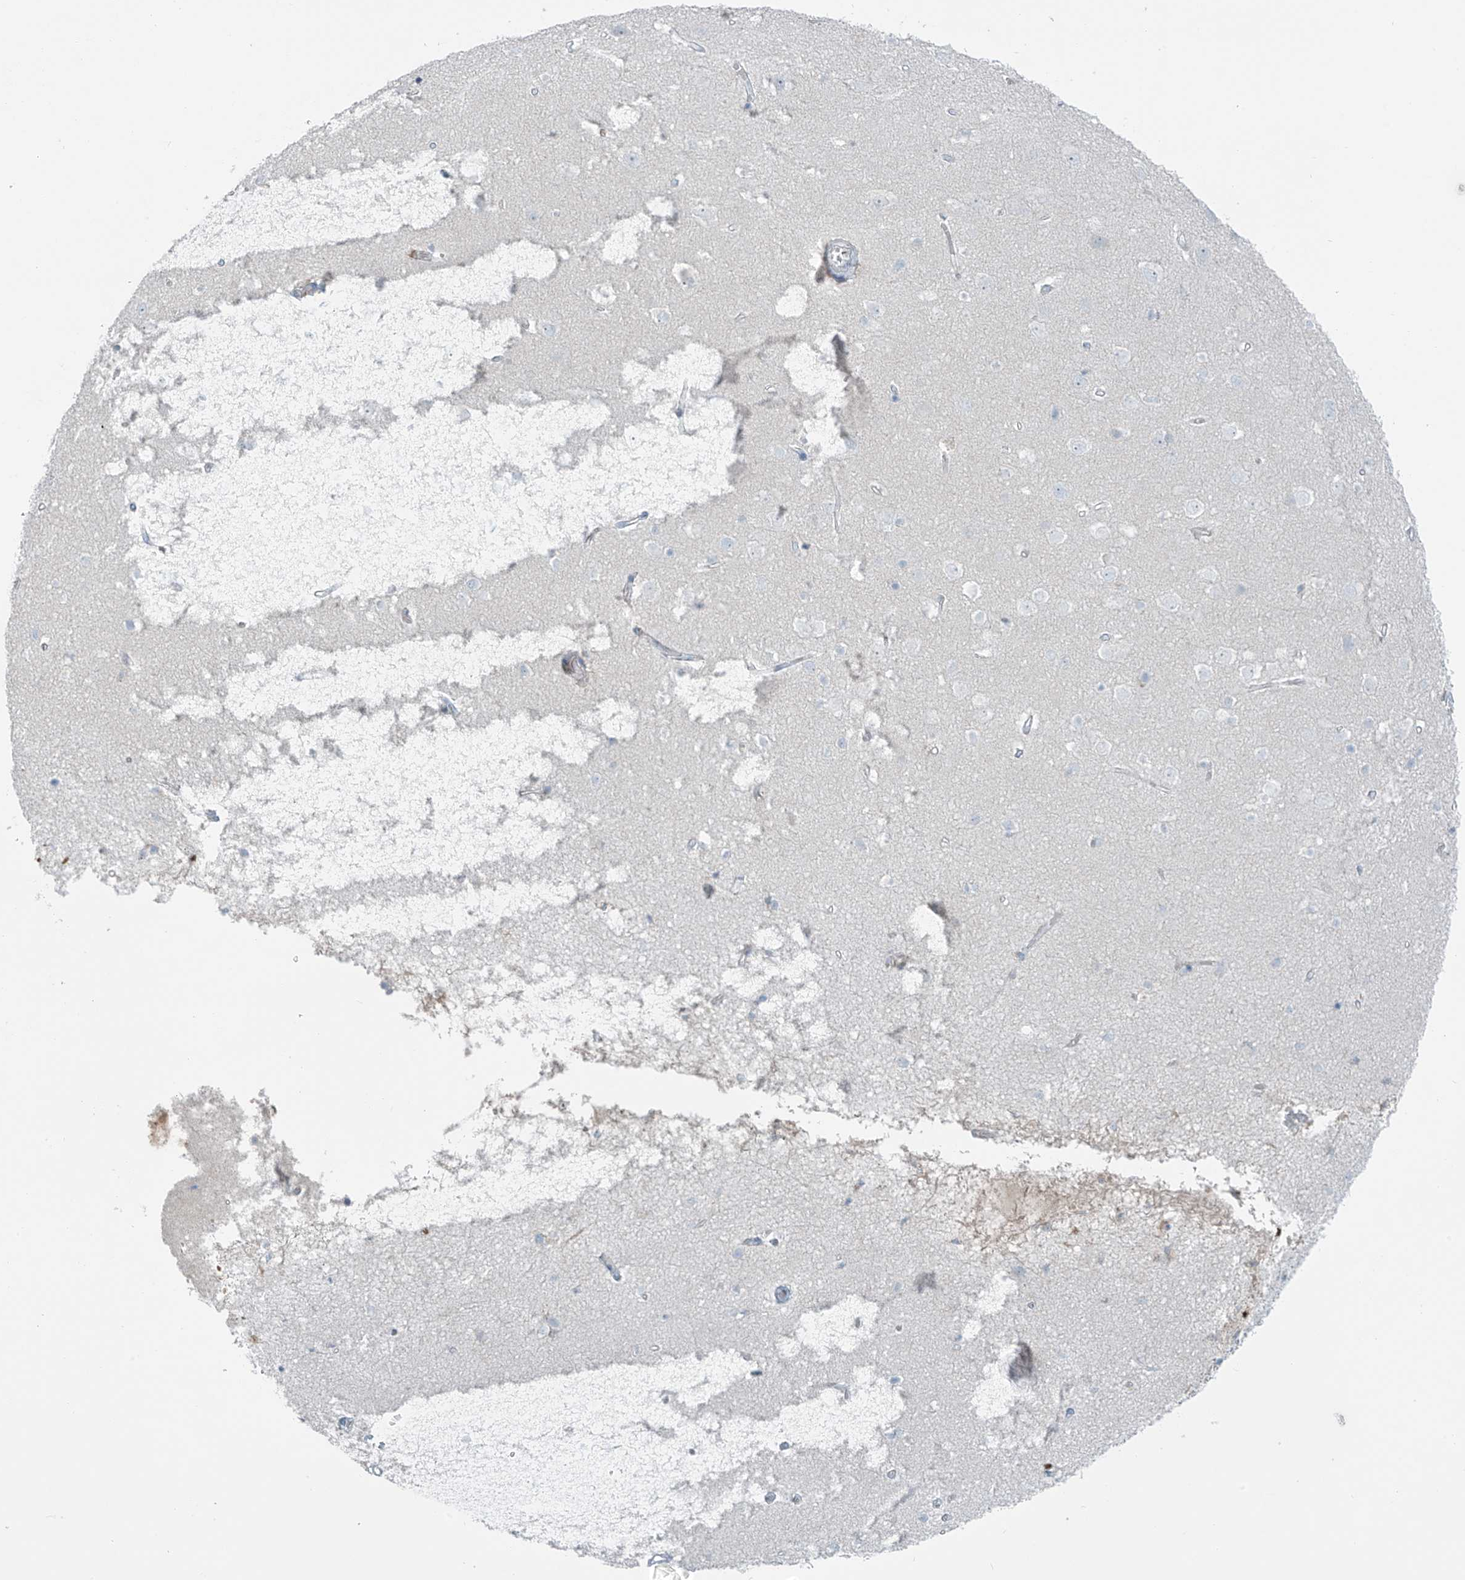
{"staining": {"intensity": "weak", "quantity": ">75%", "location": "cytoplasmic/membranous"}, "tissue": "cerebral cortex", "cell_type": "Endothelial cells", "image_type": "normal", "snomed": [{"axis": "morphology", "description": "Normal tissue, NOS"}, {"axis": "topography", "description": "Cerebral cortex"}], "caption": "Cerebral cortex was stained to show a protein in brown. There is low levels of weak cytoplasmic/membranous expression in approximately >75% of endothelial cells. (IHC, brightfield microscopy, high magnification).", "gene": "FAM131C", "patient": {"sex": "male", "age": 54}}